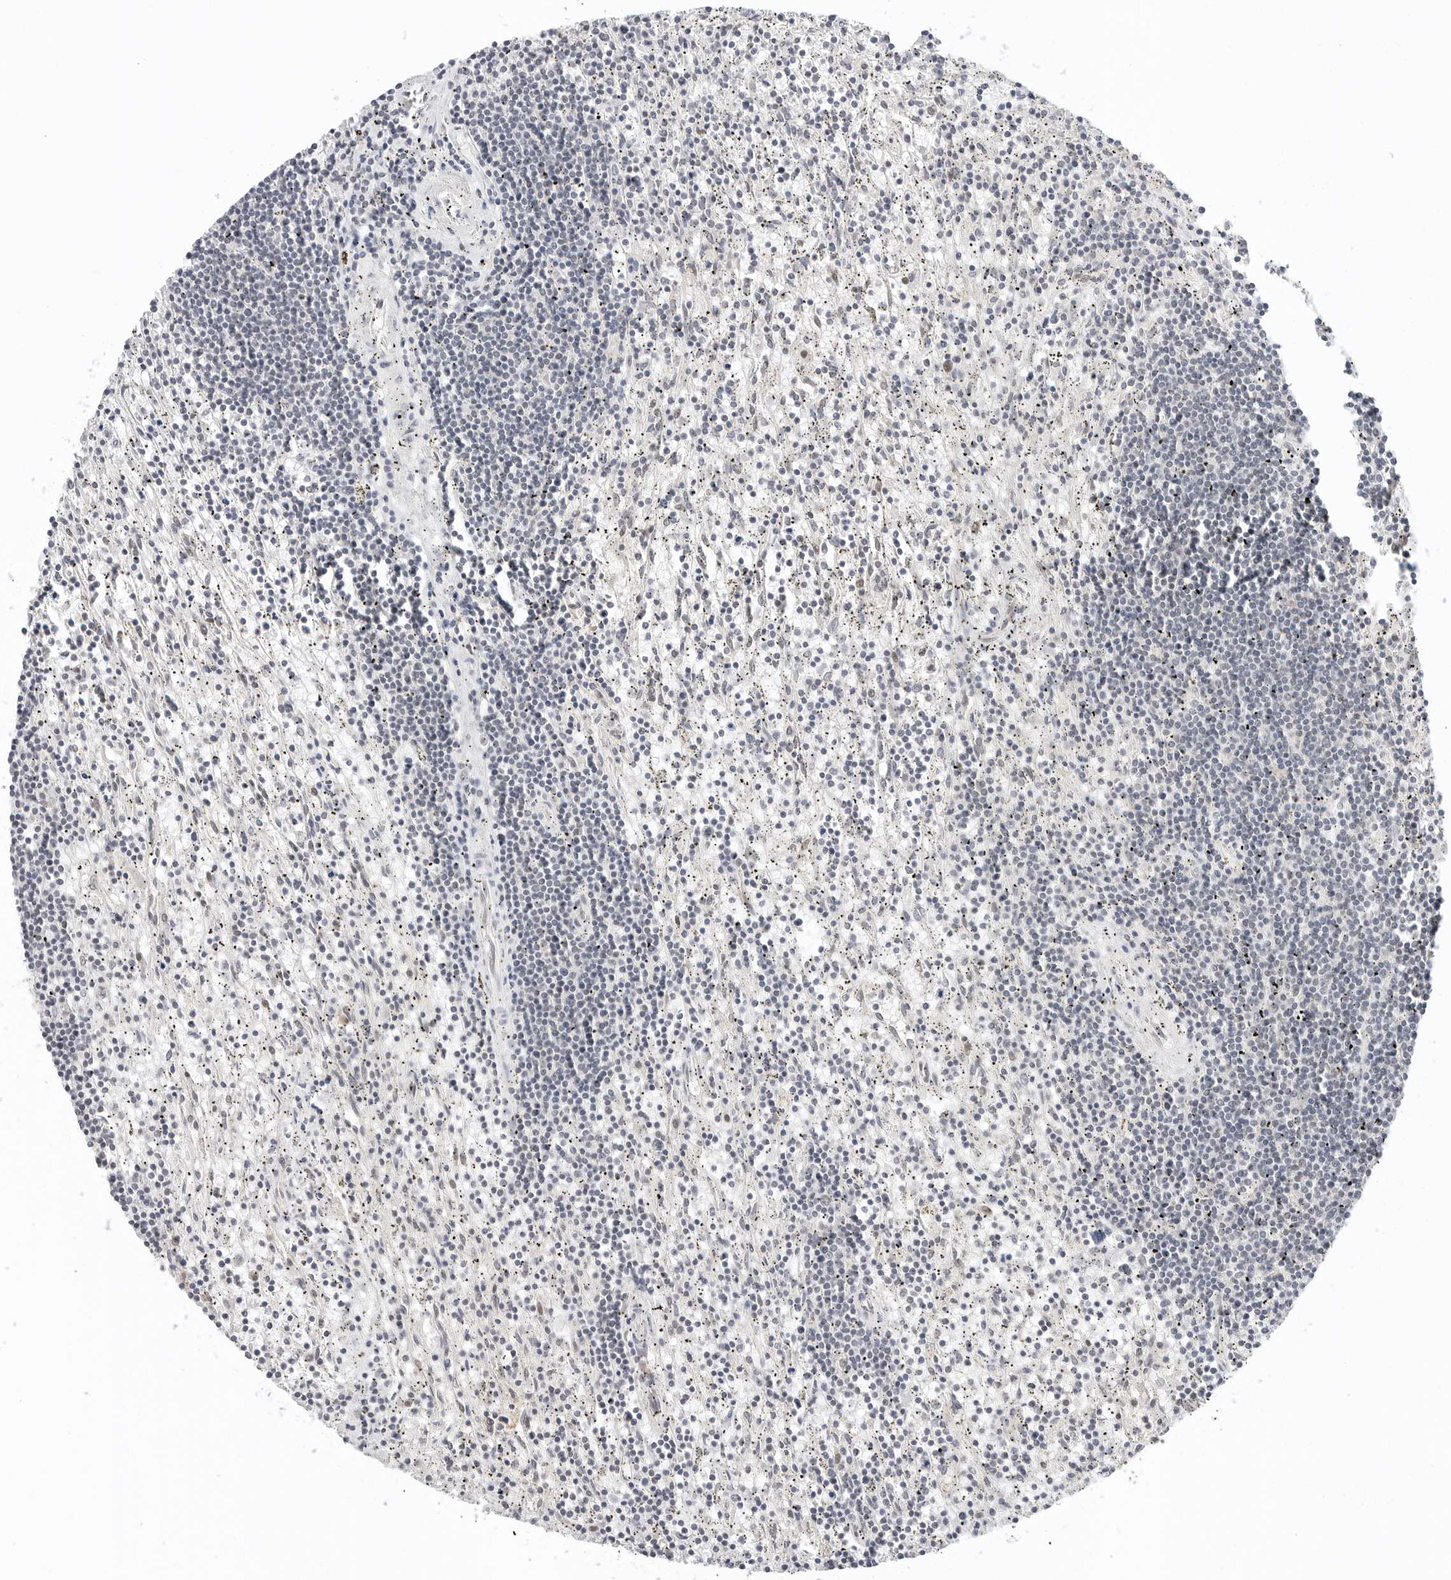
{"staining": {"intensity": "negative", "quantity": "none", "location": "none"}, "tissue": "lymphoma", "cell_type": "Tumor cells", "image_type": "cancer", "snomed": [{"axis": "morphology", "description": "Malignant lymphoma, non-Hodgkin's type, Low grade"}, {"axis": "topography", "description": "Spleen"}], "caption": "A high-resolution histopathology image shows IHC staining of malignant lymphoma, non-Hodgkin's type (low-grade), which exhibits no significant staining in tumor cells.", "gene": "TSEN2", "patient": {"sex": "male", "age": 76}}